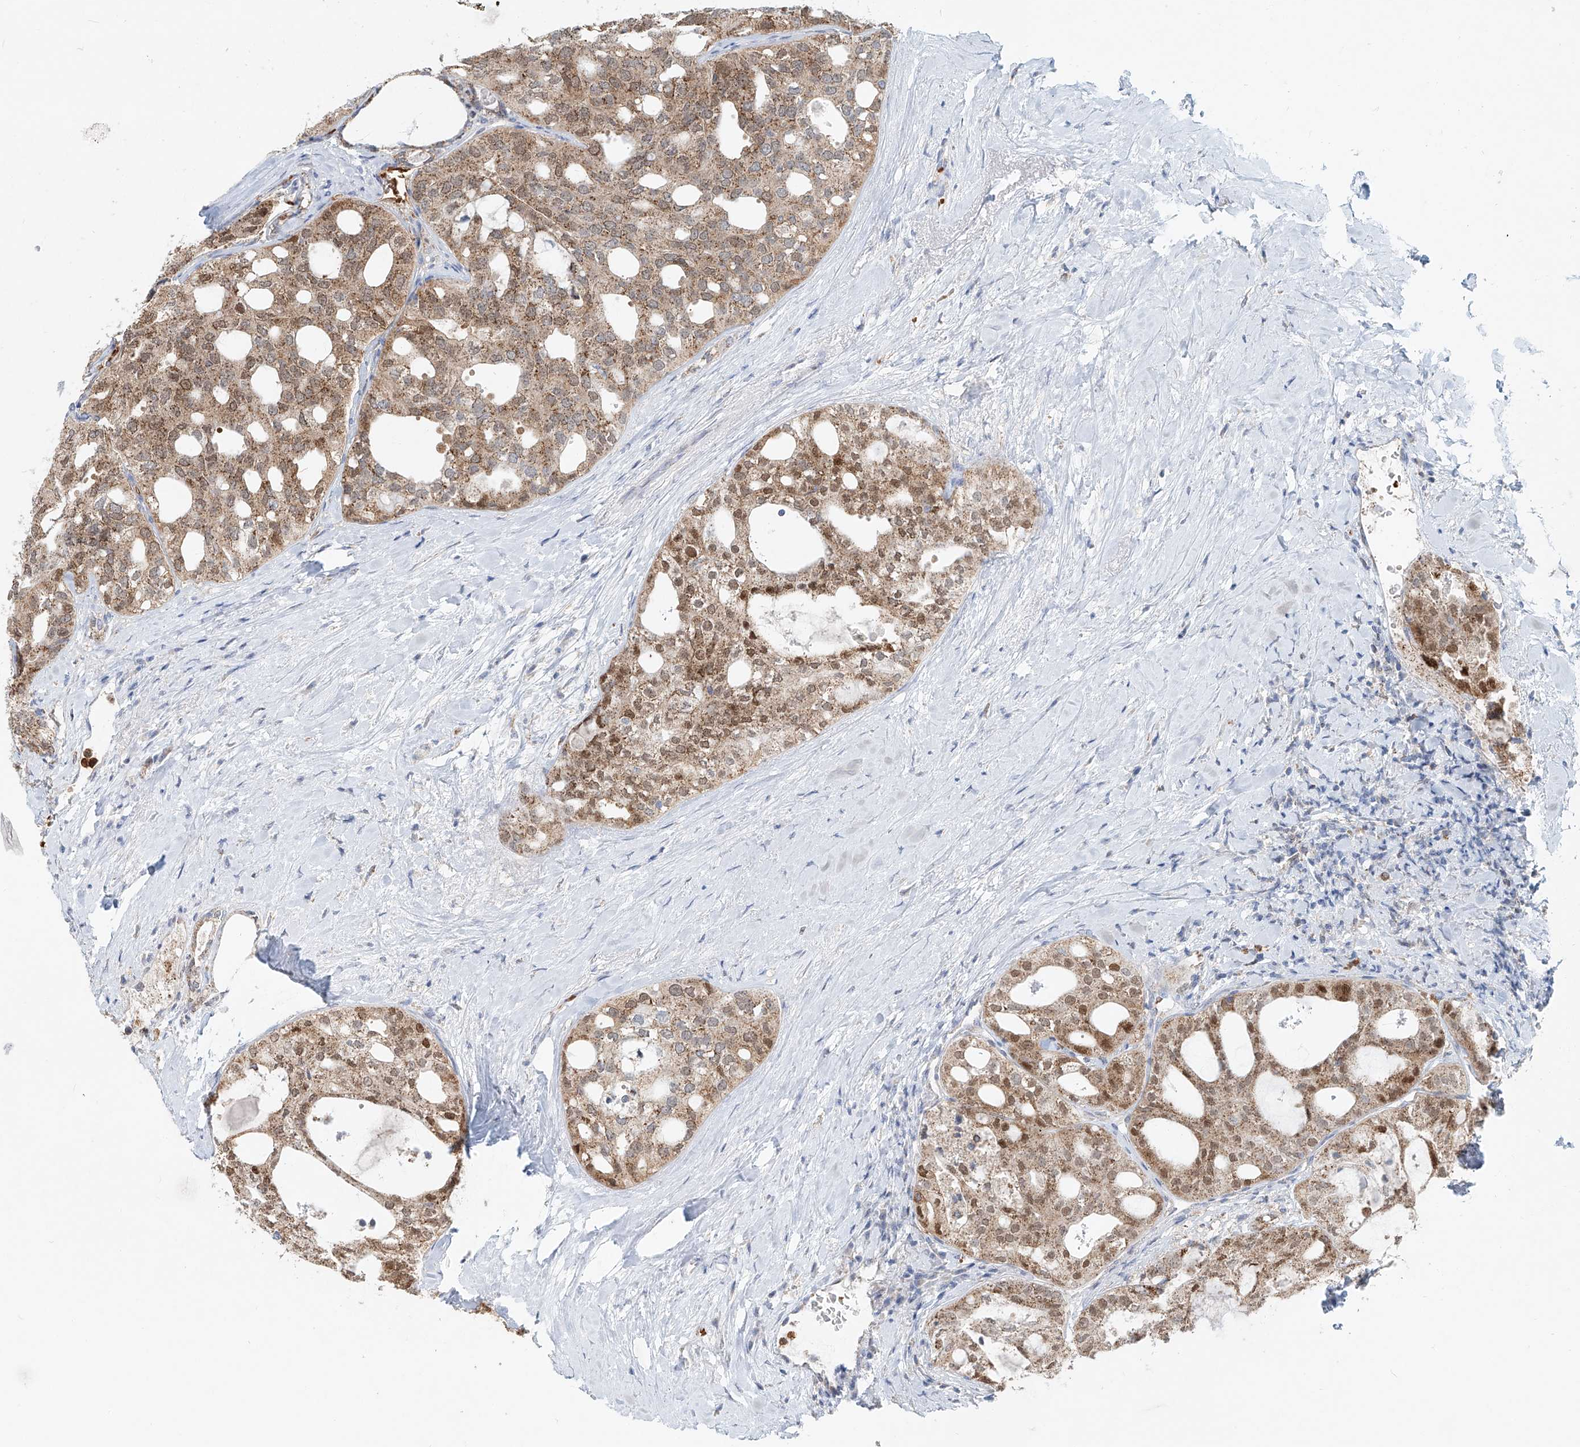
{"staining": {"intensity": "moderate", "quantity": ">75%", "location": "cytoplasmic/membranous,nuclear"}, "tissue": "thyroid cancer", "cell_type": "Tumor cells", "image_type": "cancer", "snomed": [{"axis": "morphology", "description": "Follicular adenoma carcinoma, NOS"}, {"axis": "topography", "description": "Thyroid gland"}], "caption": "Immunohistochemical staining of thyroid cancer (follicular adenoma carcinoma) shows medium levels of moderate cytoplasmic/membranous and nuclear expression in approximately >75% of tumor cells.", "gene": "PTPRA", "patient": {"sex": "male", "age": 75}}